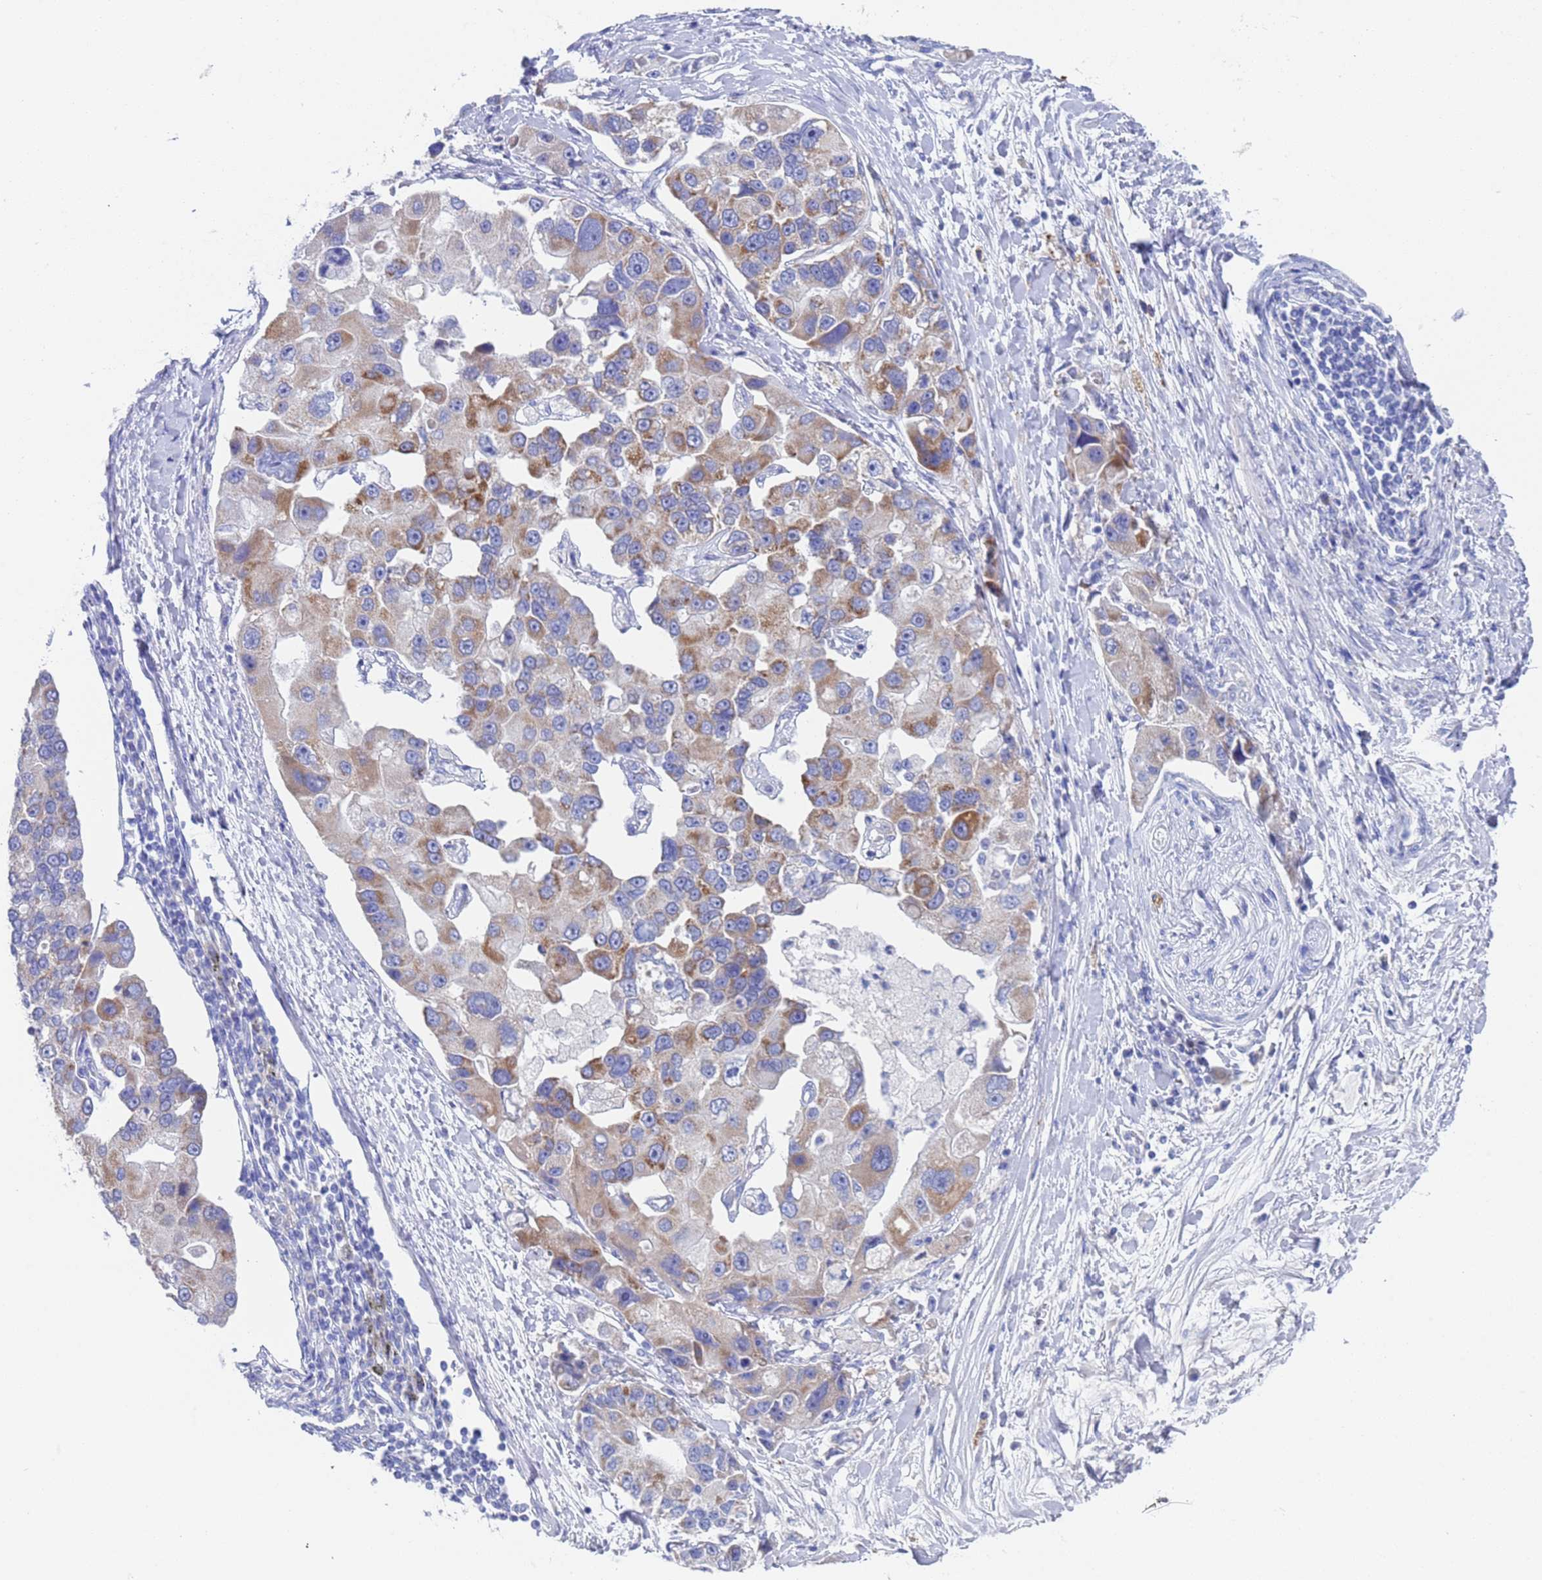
{"staining": {"intensity": "moderate", "quantity": "<25%", "location": "cytoplasmic/membranous"}, "tissue": "lung cancer", "cell_type": "Tumor cells", "image_type": "cancer", "snomed": [{"axis": "morphology", "description": "Adenocarcinoma, NOS"}, {"axis": "topography", "description": "Lung"}], "caption": "Moderate cytoplasmic/membranous staining for a protein is seen in about <25% of tumor cells of adenocarcinoma (lung) using IHC.", "gene": "PET117", "patient": {"sex": "female", "age": 54}}